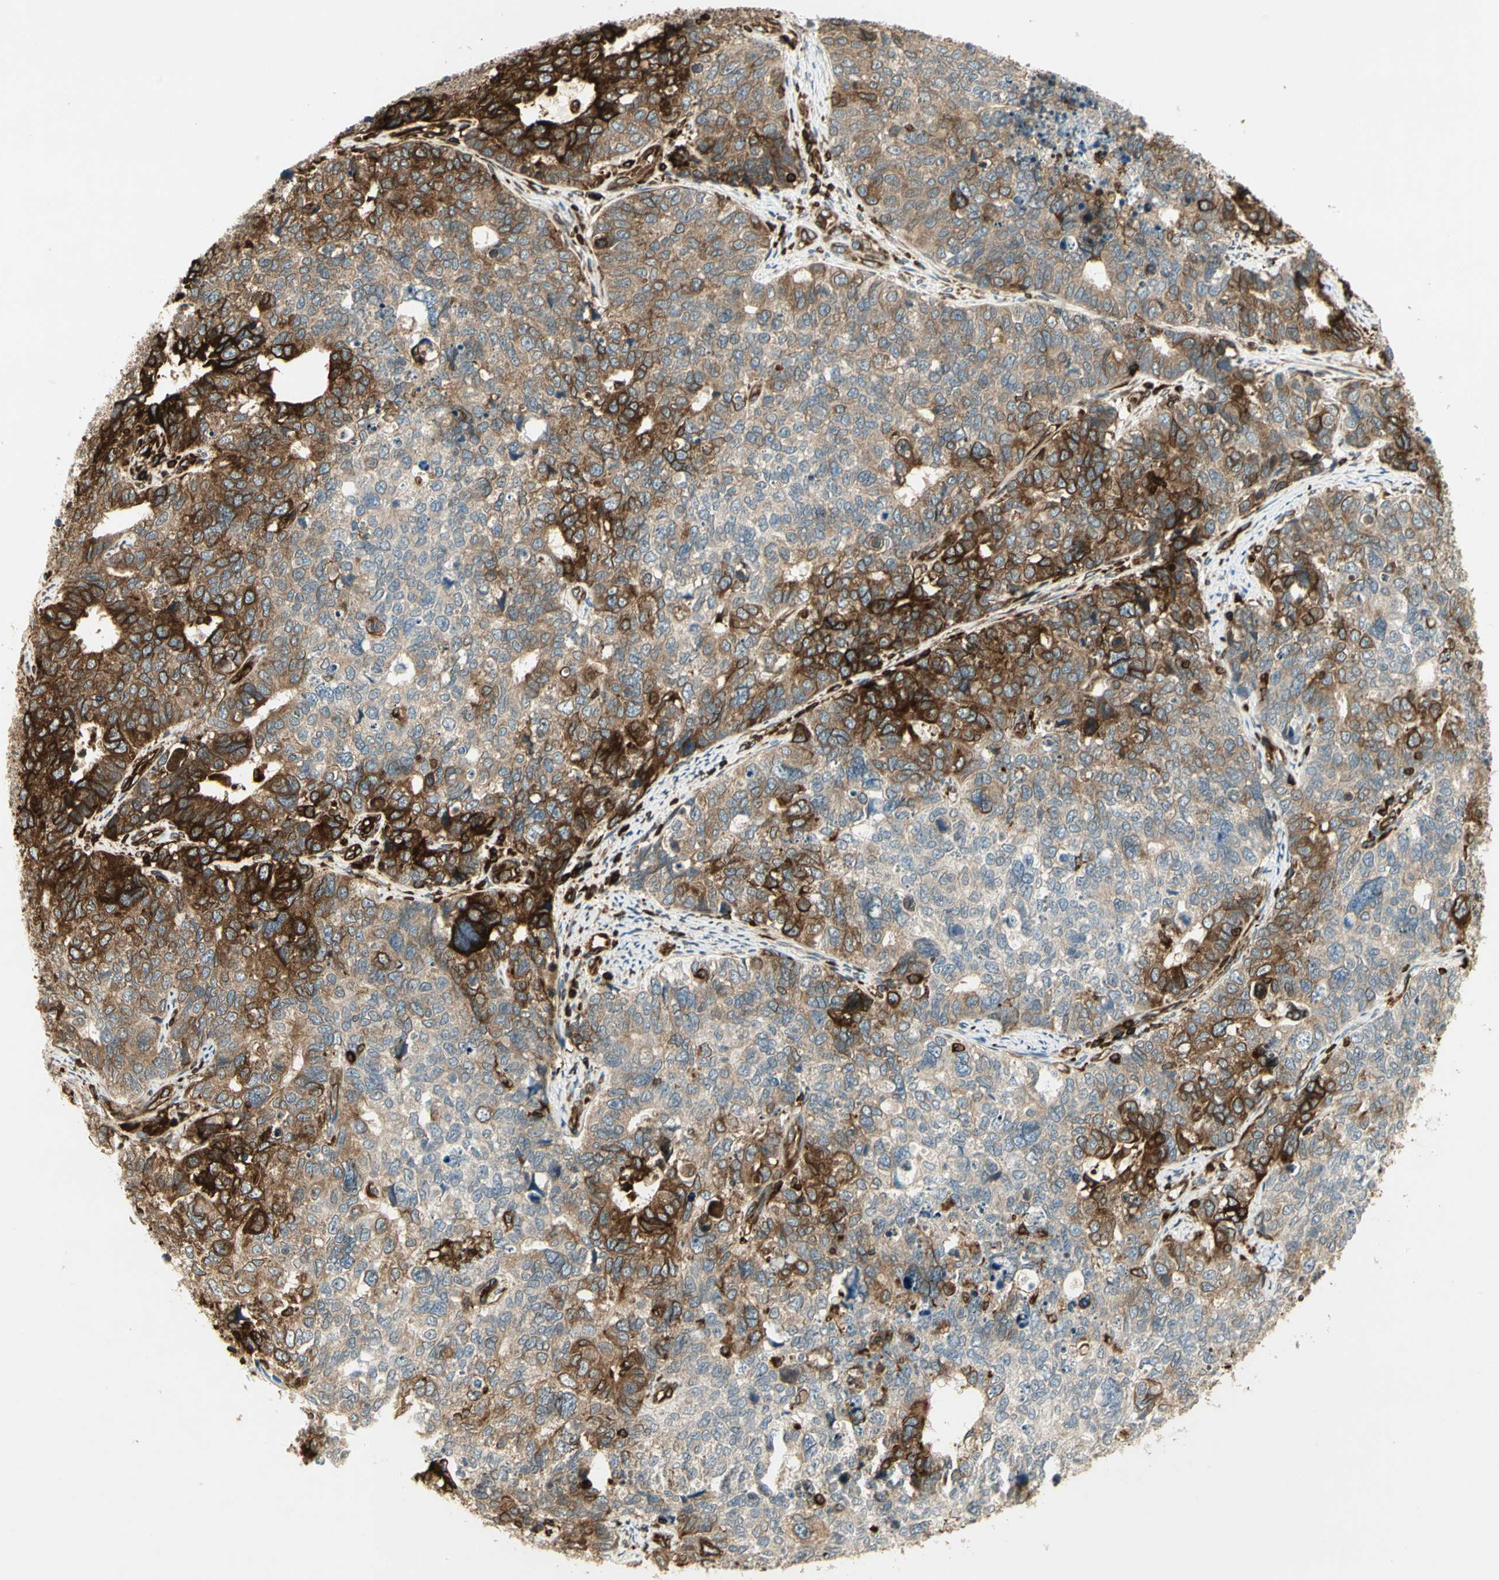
{"staining": {"intensity": "strong", "quantity": "25%-75%", "location": "cytoplasmic/membranous"}, "tissue": "cervical cancer", "cell_type": "Tumor cells", "image_type": "cancer", "snomed": [{"axis": "morphology", "description": "Squamous cell carcinoma, NOS"}, {"axis": "topography", "description": "Cervix"}], "caption": "A brown stain labels strong cytoplasmic/membranous positivity of a protein in cervical cancer tumor cells.", "gene": "TAPBP", "patient": {"sex": "female", "age": 63}}